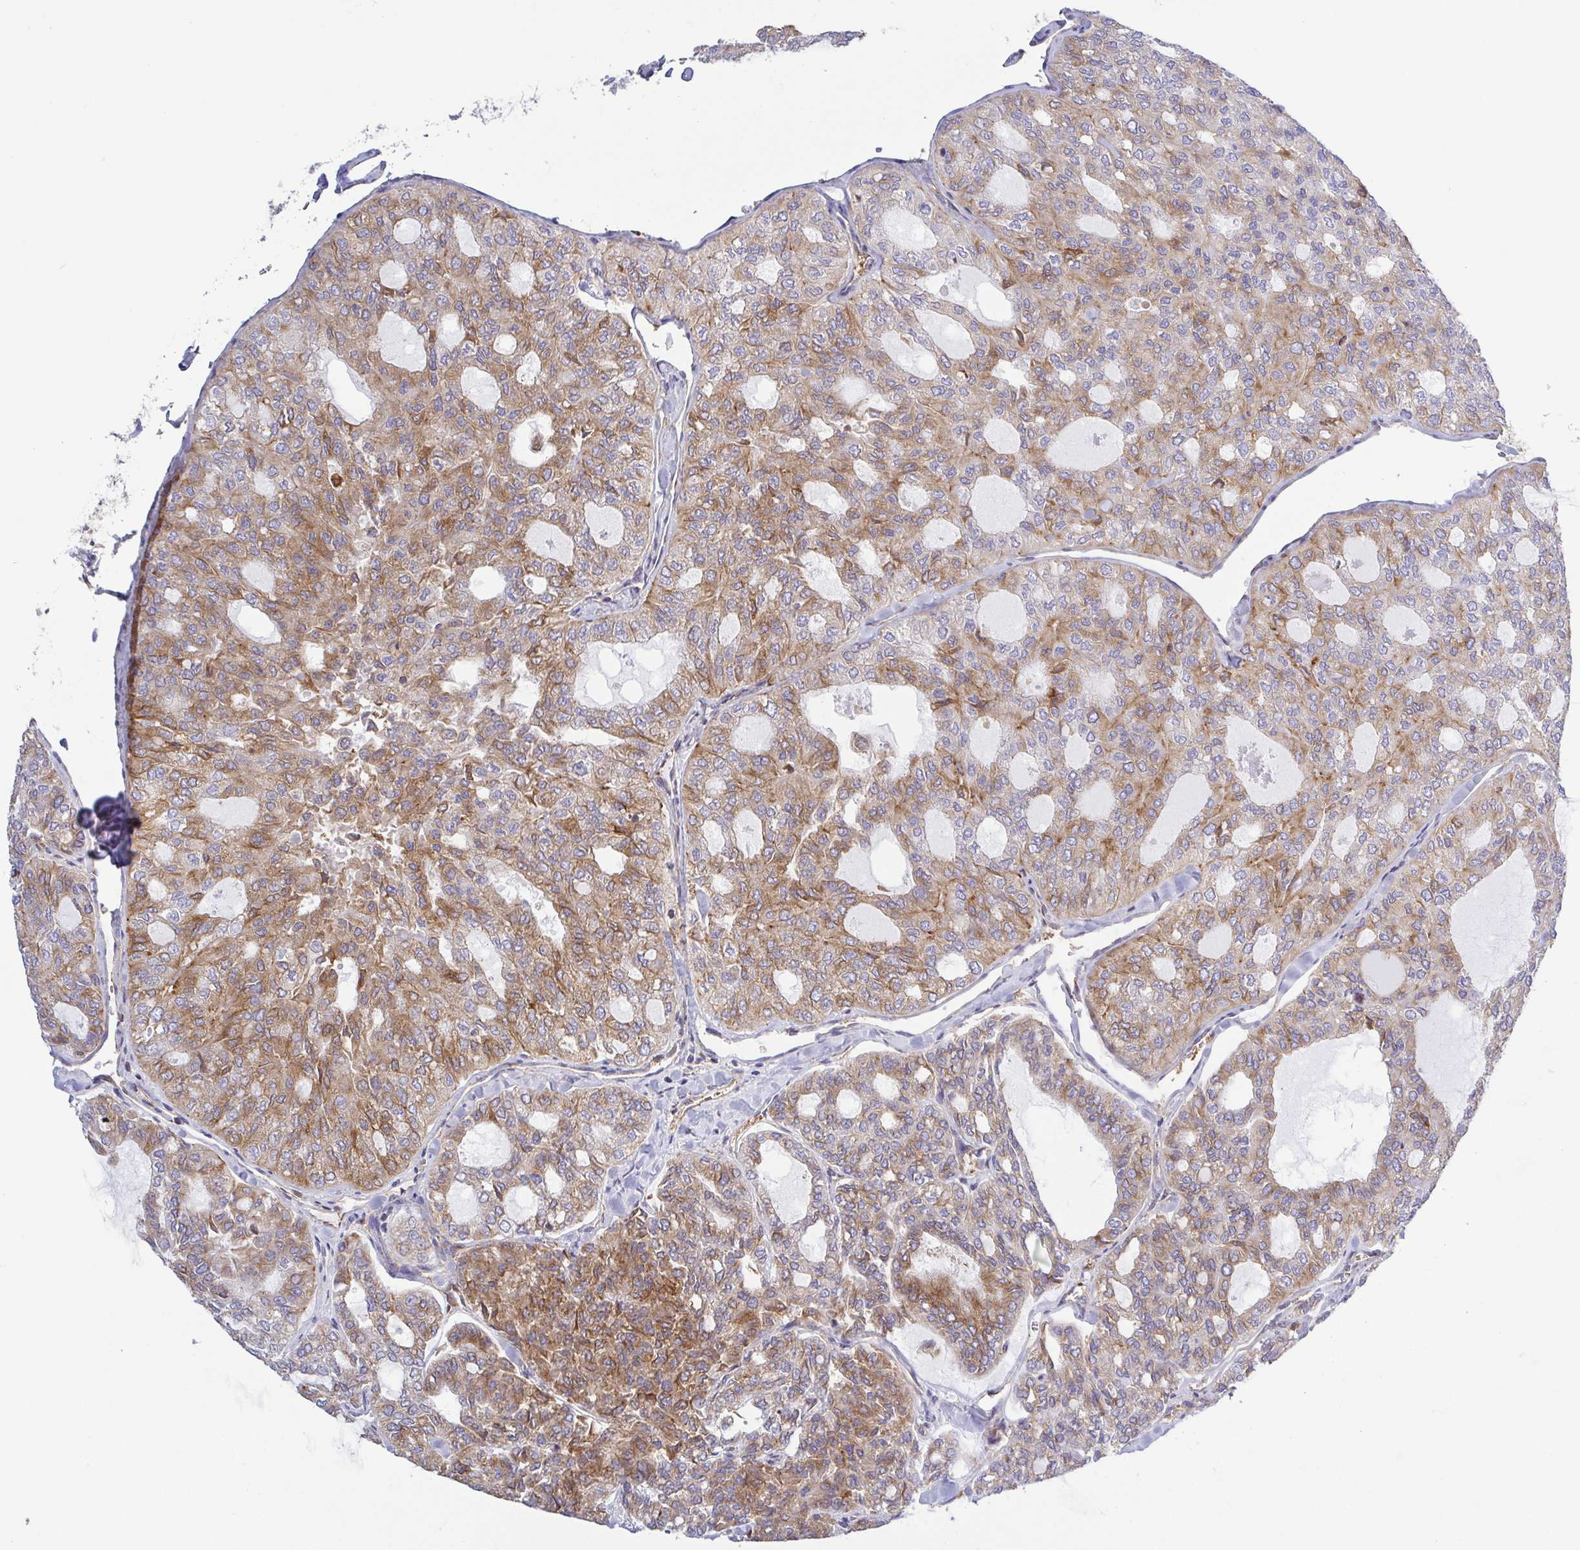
{"staining": {"intensity": "moderate", "quantity": "25%-75%", "location": "cytoplasmic/membranous"}, "tissue": "thyroid cancer", "cell_type": "Tumor cells", "image_type": "cancer", "snomed": [{"axis": "morphology", "description": "Follicular adenoma carcinoma, NOS"}, {"axis": "topography", "description": "Thyroid gland"}], "caption": "Human thyroid follicular adenoma carcinoma stained for a protein (brown) shows moderate cytoplasmic/membranous positive staining in approximately 25%-75% of tumor cells.", "gene": "KIF5B", "patient": {"sex": "male", "age": 75}}